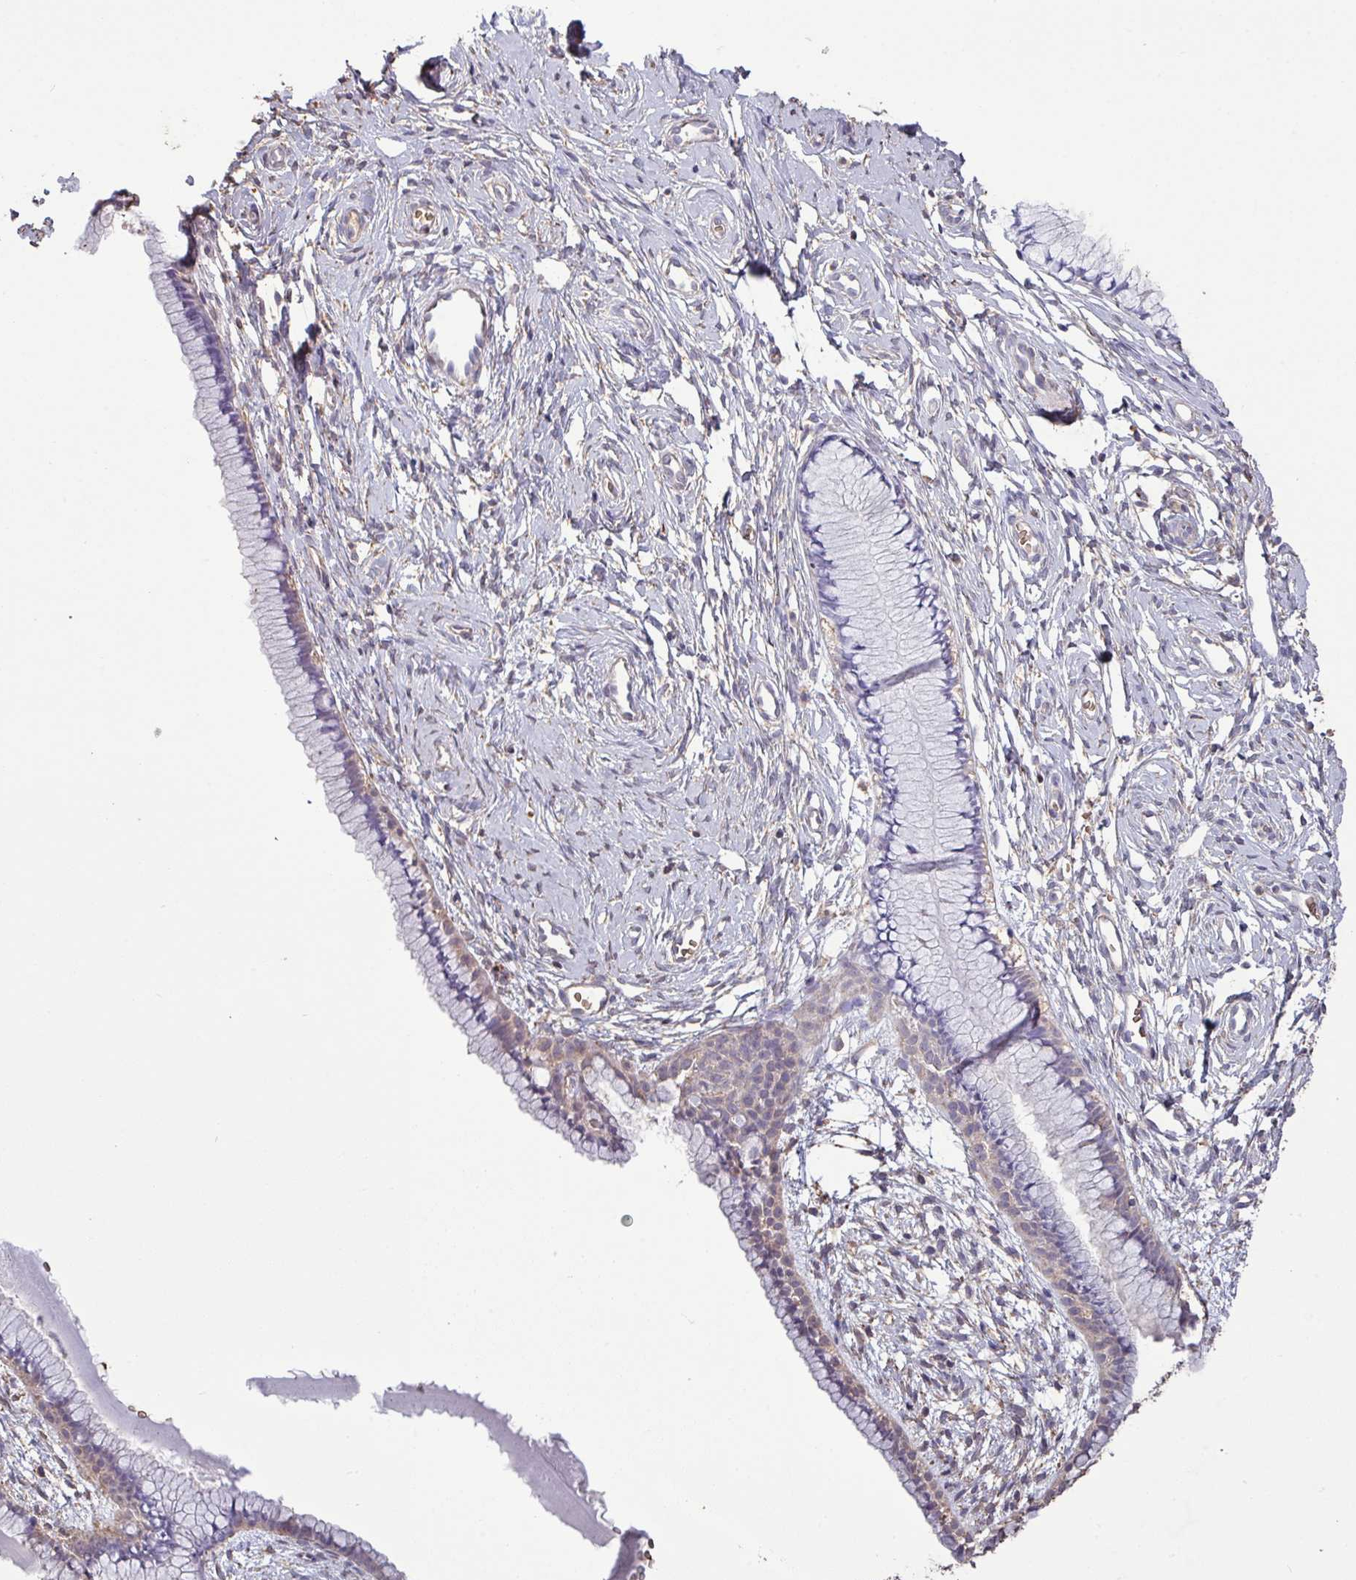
{"staining": {"intensity": "weak", "quantity": "<25%", "location": "cytoplasmic/membranous"}, "tissue": "cervix", "cell_type": "Glandular cells", "image_type": "normal", "snomed": [{"axis": "morphology", "description": "Normal tissue, NOS"}, {"axis": "topography", "description": "Cervix"}], "caption": "This histopathology image is of normal cervix stained with immunohistochemistry to label a protein in brown with the nuclei are counter-stained blue. There is no expression in glandular cells.", "gene": "CAMK2A", "patient": {"sex": "female", "age": 40}}